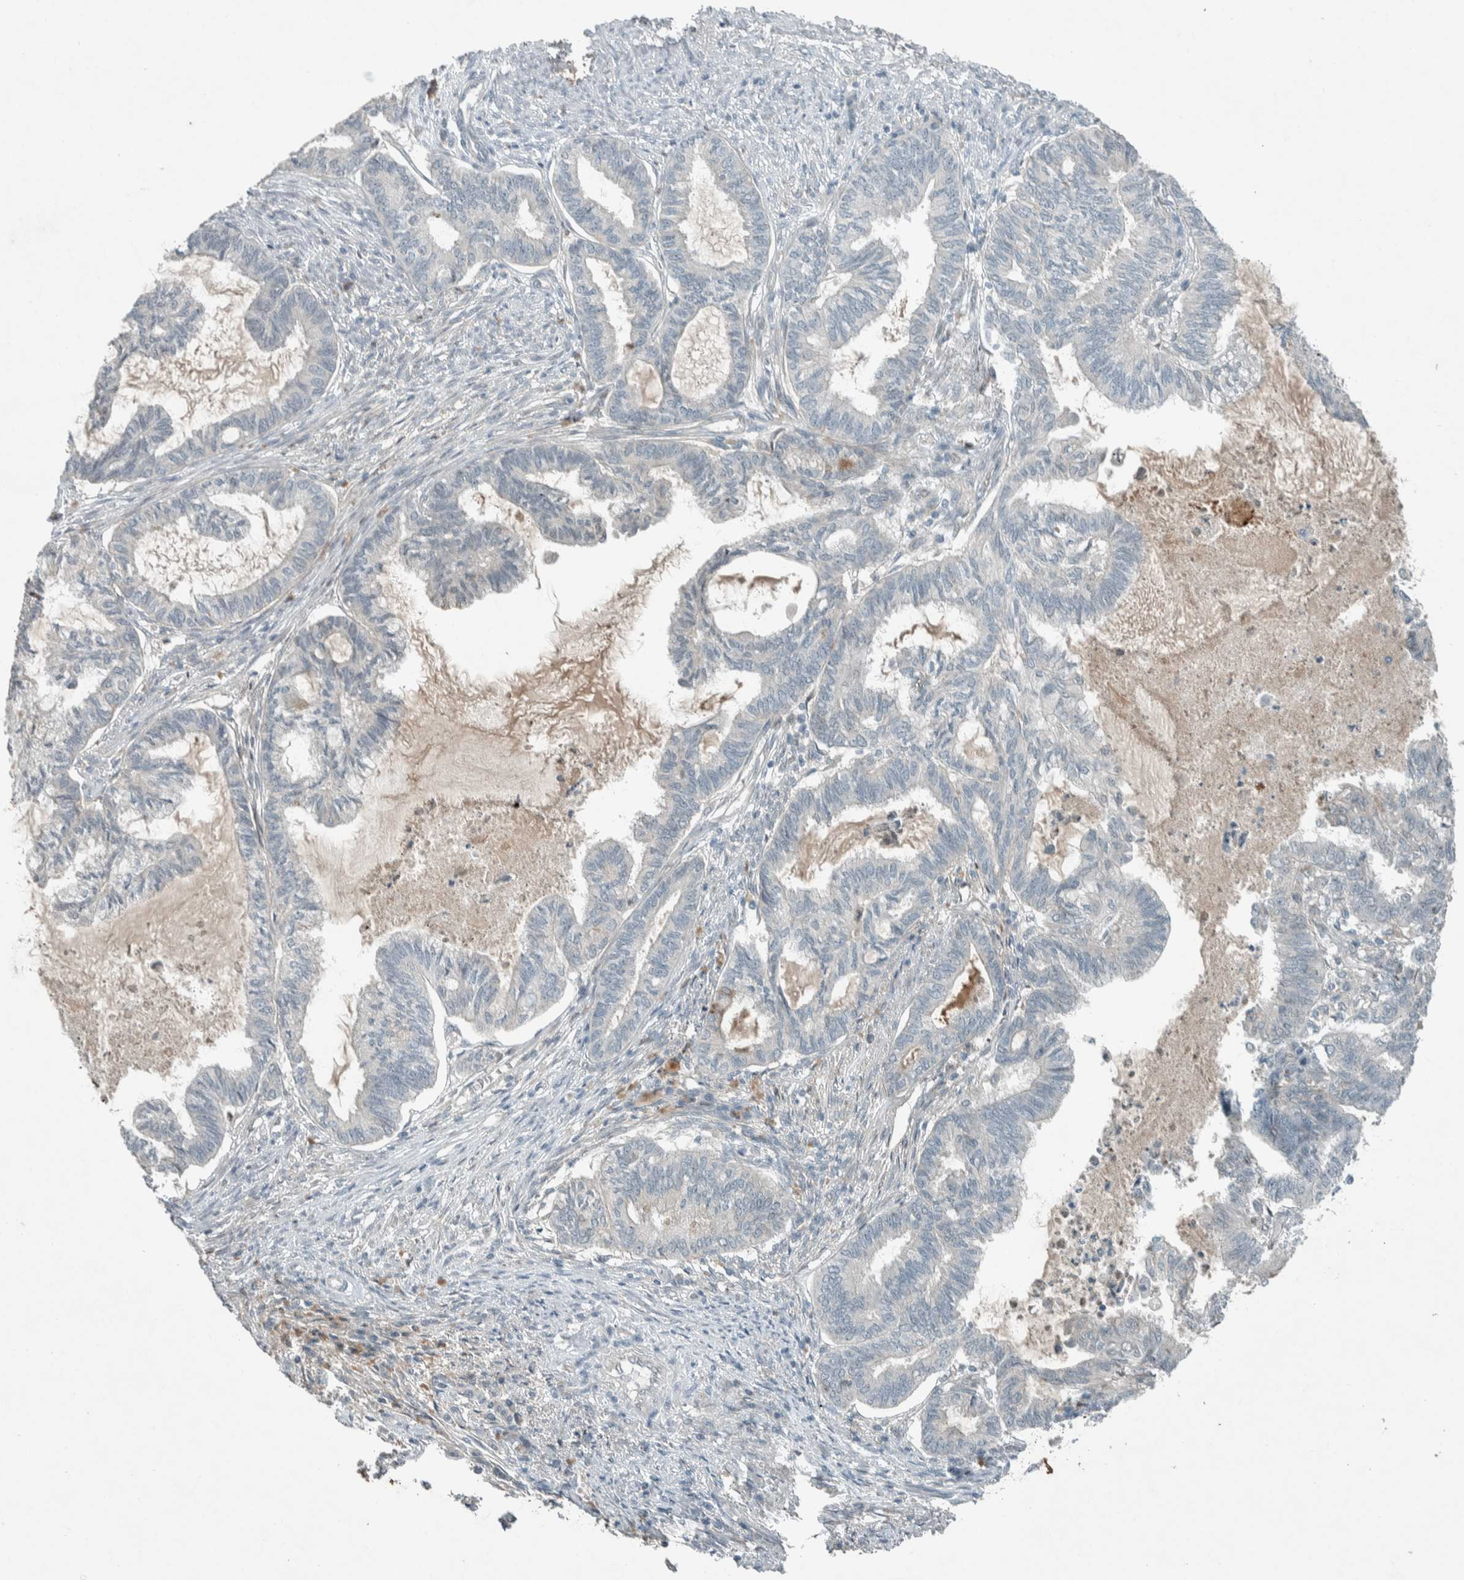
{"staining": {"intensity": "negative", "quantity": "none", "location": "none"}, "tissue": "endometrial cancer", "cell_type": "Tumor cells", "image_type": "cancer", "snomed": [{"axis": "morphology", "description": "Adenocarcinoma, NOS"}, {"axis": "topography", "description": "Endometrium"}], "caption": "Tumor cells show no significant protein positivity in adenocarcinoma (endometrial).", "gene": "CERCAM", "patient": {"sex": "female", "age": 86}}